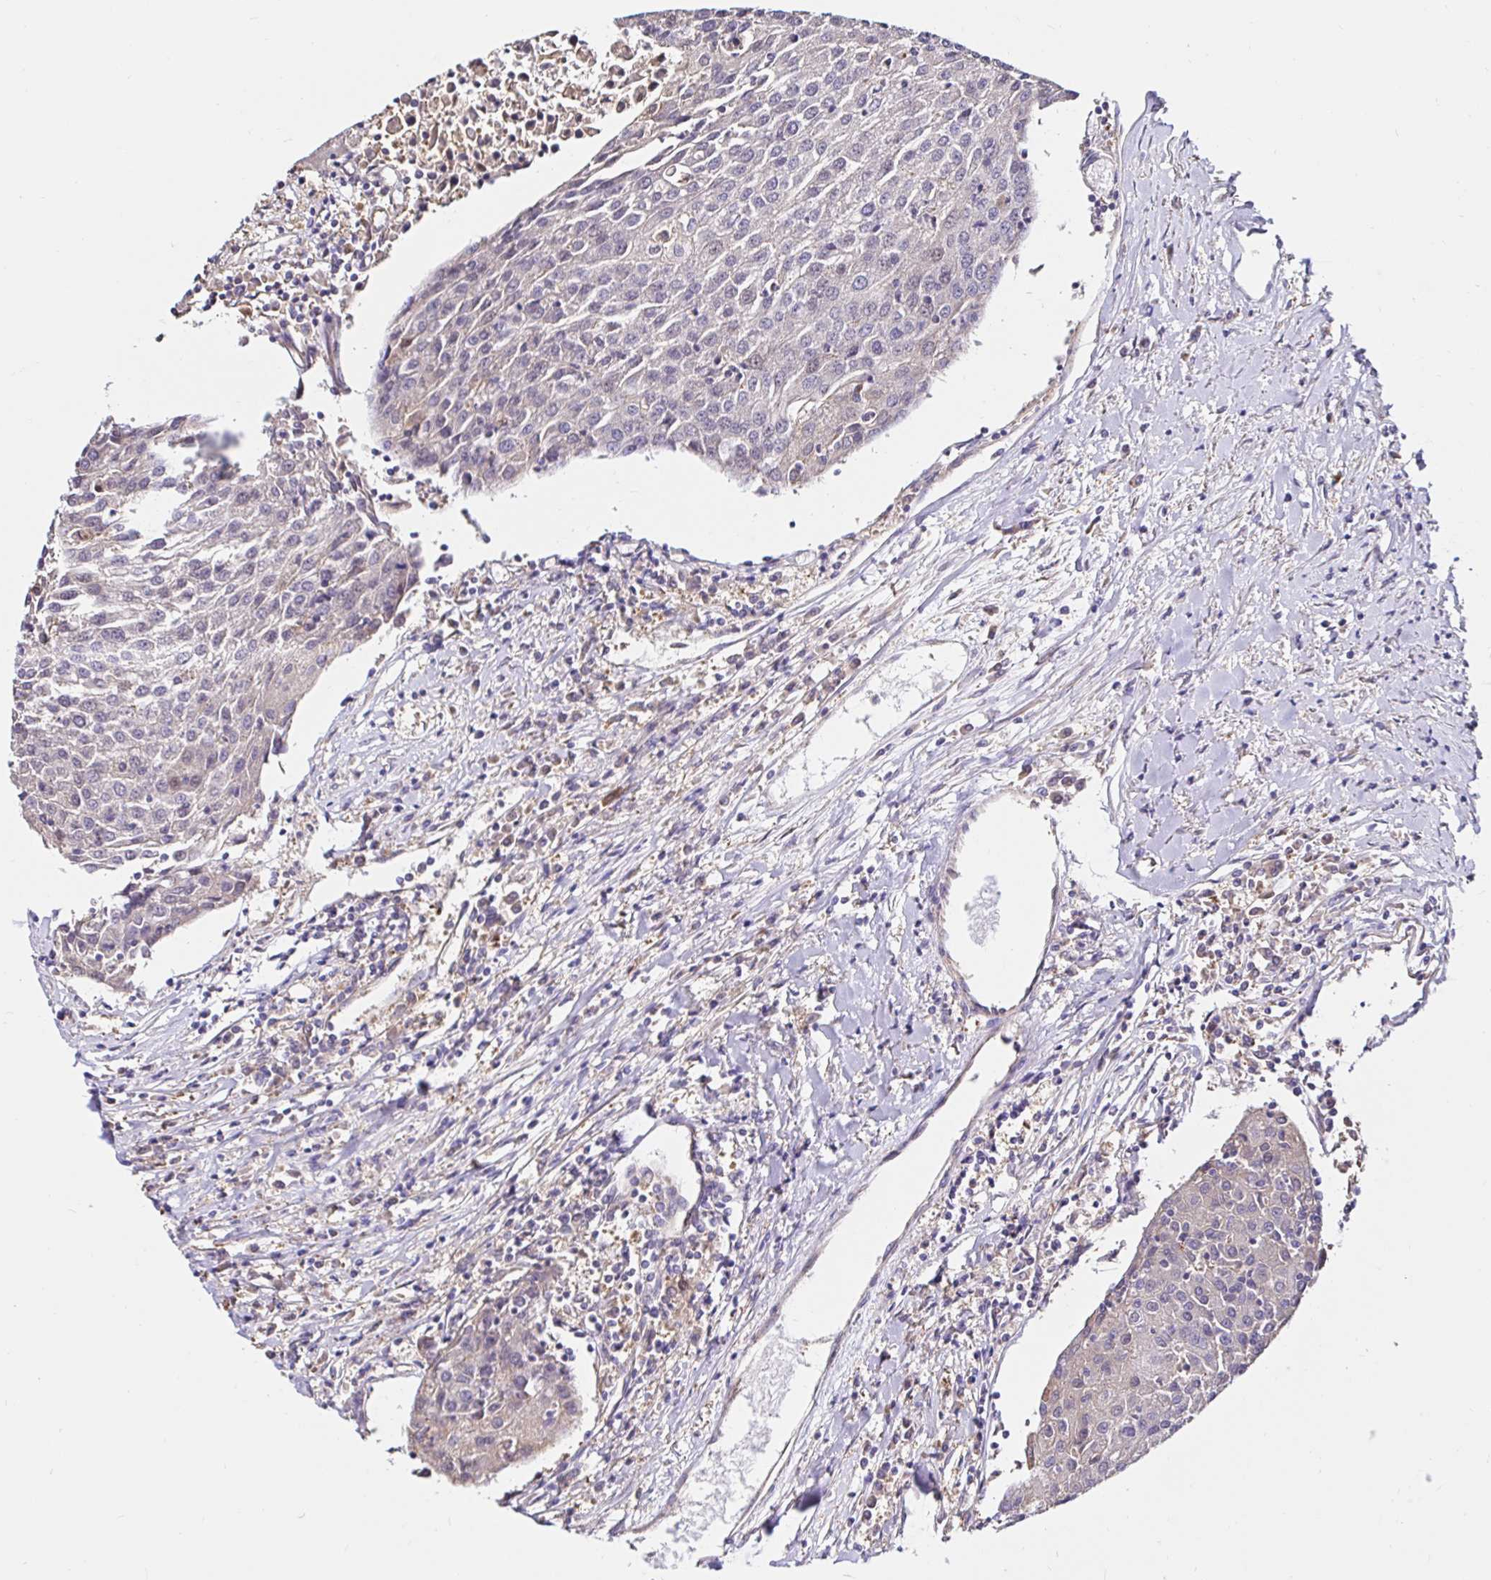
{"staining": {"intensity": "negative", "quantity": "none", "location": "none"}, "tissue": "urothelial cancer", "cell_type": "Tumor cells", "image_type": "cancer", "snomed": [{"axis": "morphology", "description": "Urothelial carcinoma, High grade"}, {"axis": "topography", "description": "Urinary bladder"}], "caption": "This is an immunohistochemistry (IHC) image of human urothelial cancer. There is no expression in tumor cells.", "gene": "RSRP1", "patient": {"sex": "female", "age": 85}}